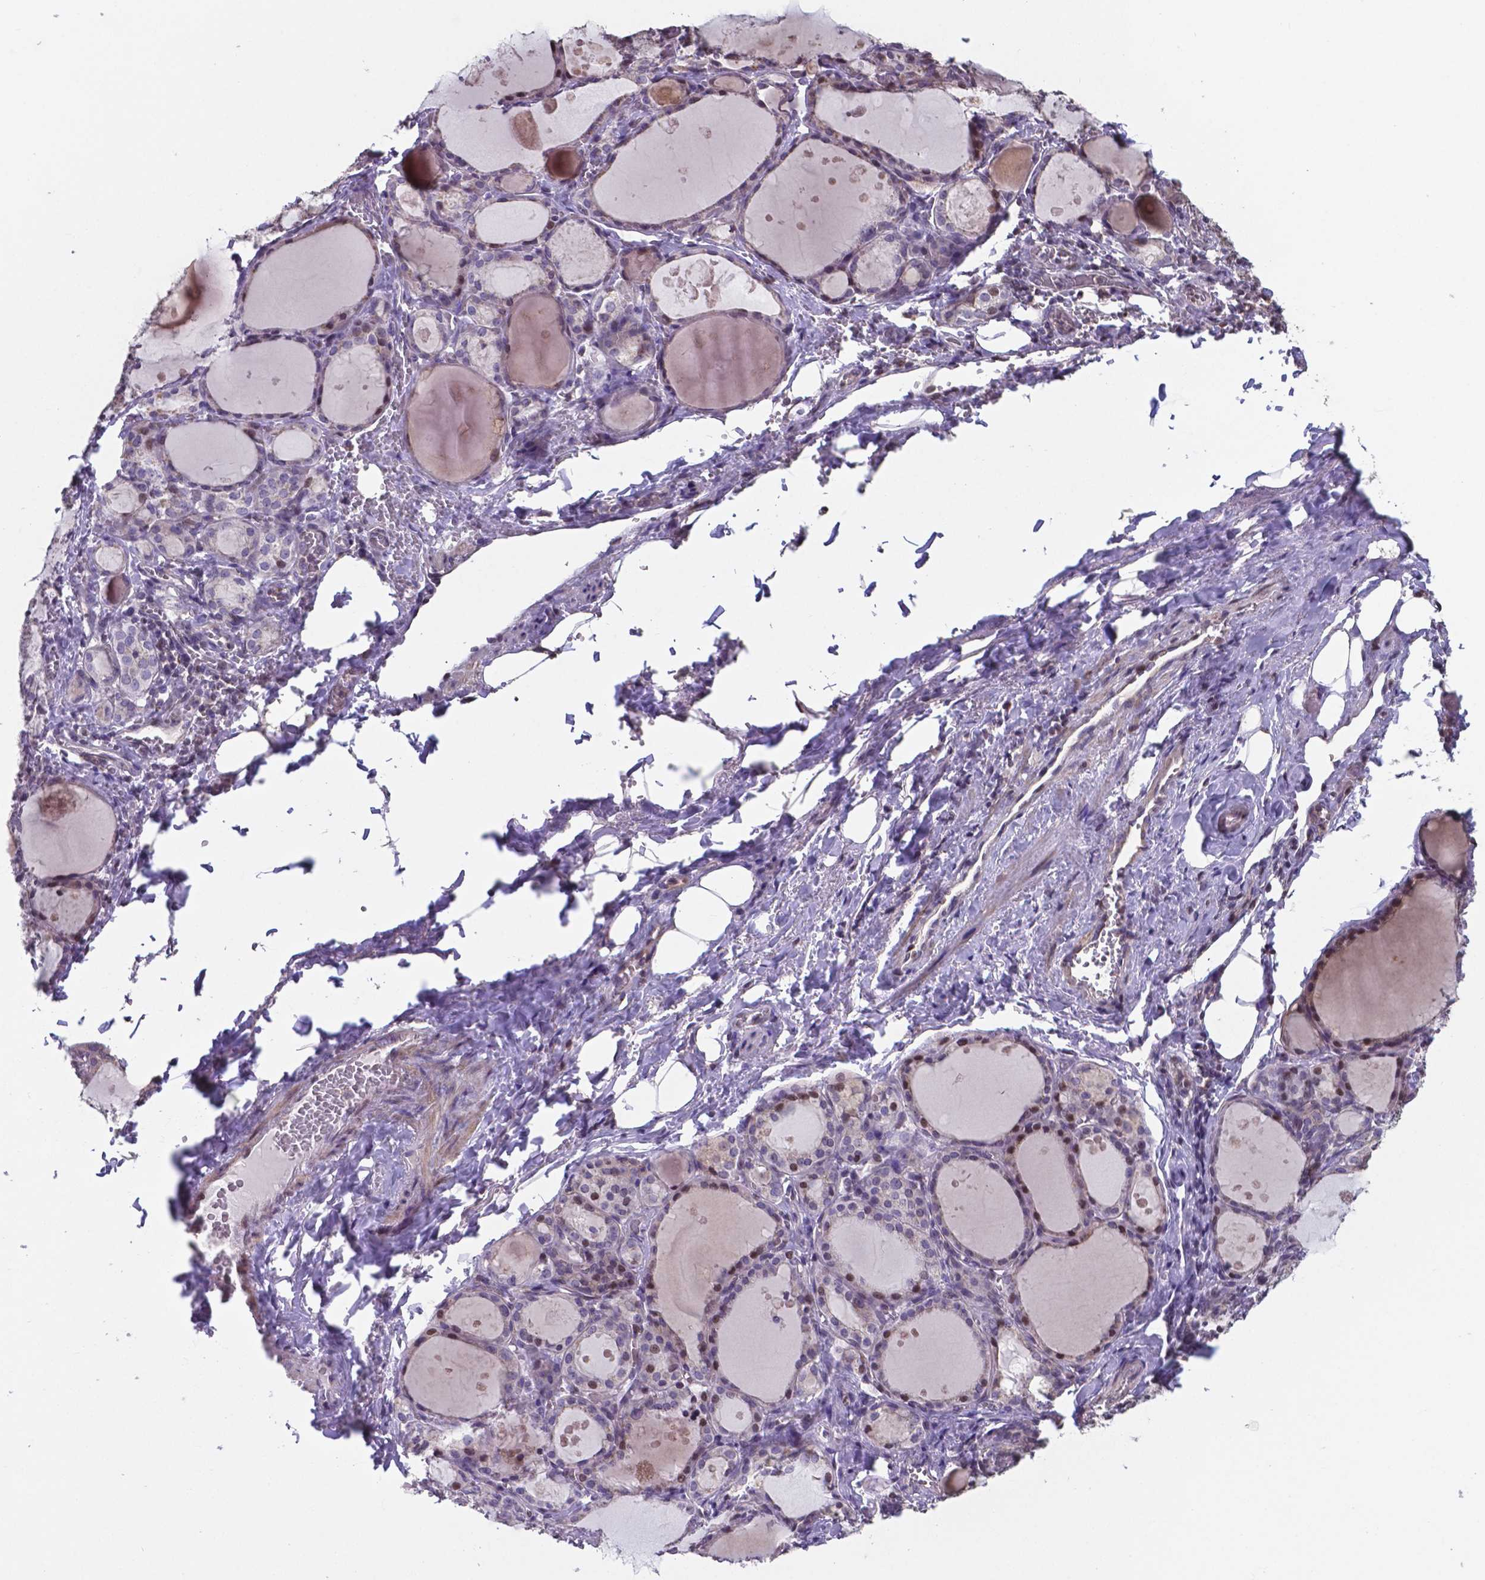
{"staining": {"intensity": "moderate", "quantity": "25%-75%", "location": "nuclear"}, "tissue": "thyroid gland", "cell_type": "Glandular cells", "image_type": "normal", "snomed": [{"axis": "morphology", "description": "Normal tissue, NOS"}, {"axis": "topography", "description": "Thyroid gland"}], "caption": "Thyroid gland stained with DAB IHC exhibits medium levels of moderate nuclear positivity in approximately 25%-75% of glandular cells. The staining was performed using DAB (3,3'-diaminobenzidine) to visualize the protein expression in brown, while the nuclei were stained in blue with hematoxylin (Magnification: 20x).", "gene": "MLC1", "patient": {"sex": "male", "age": 68}}